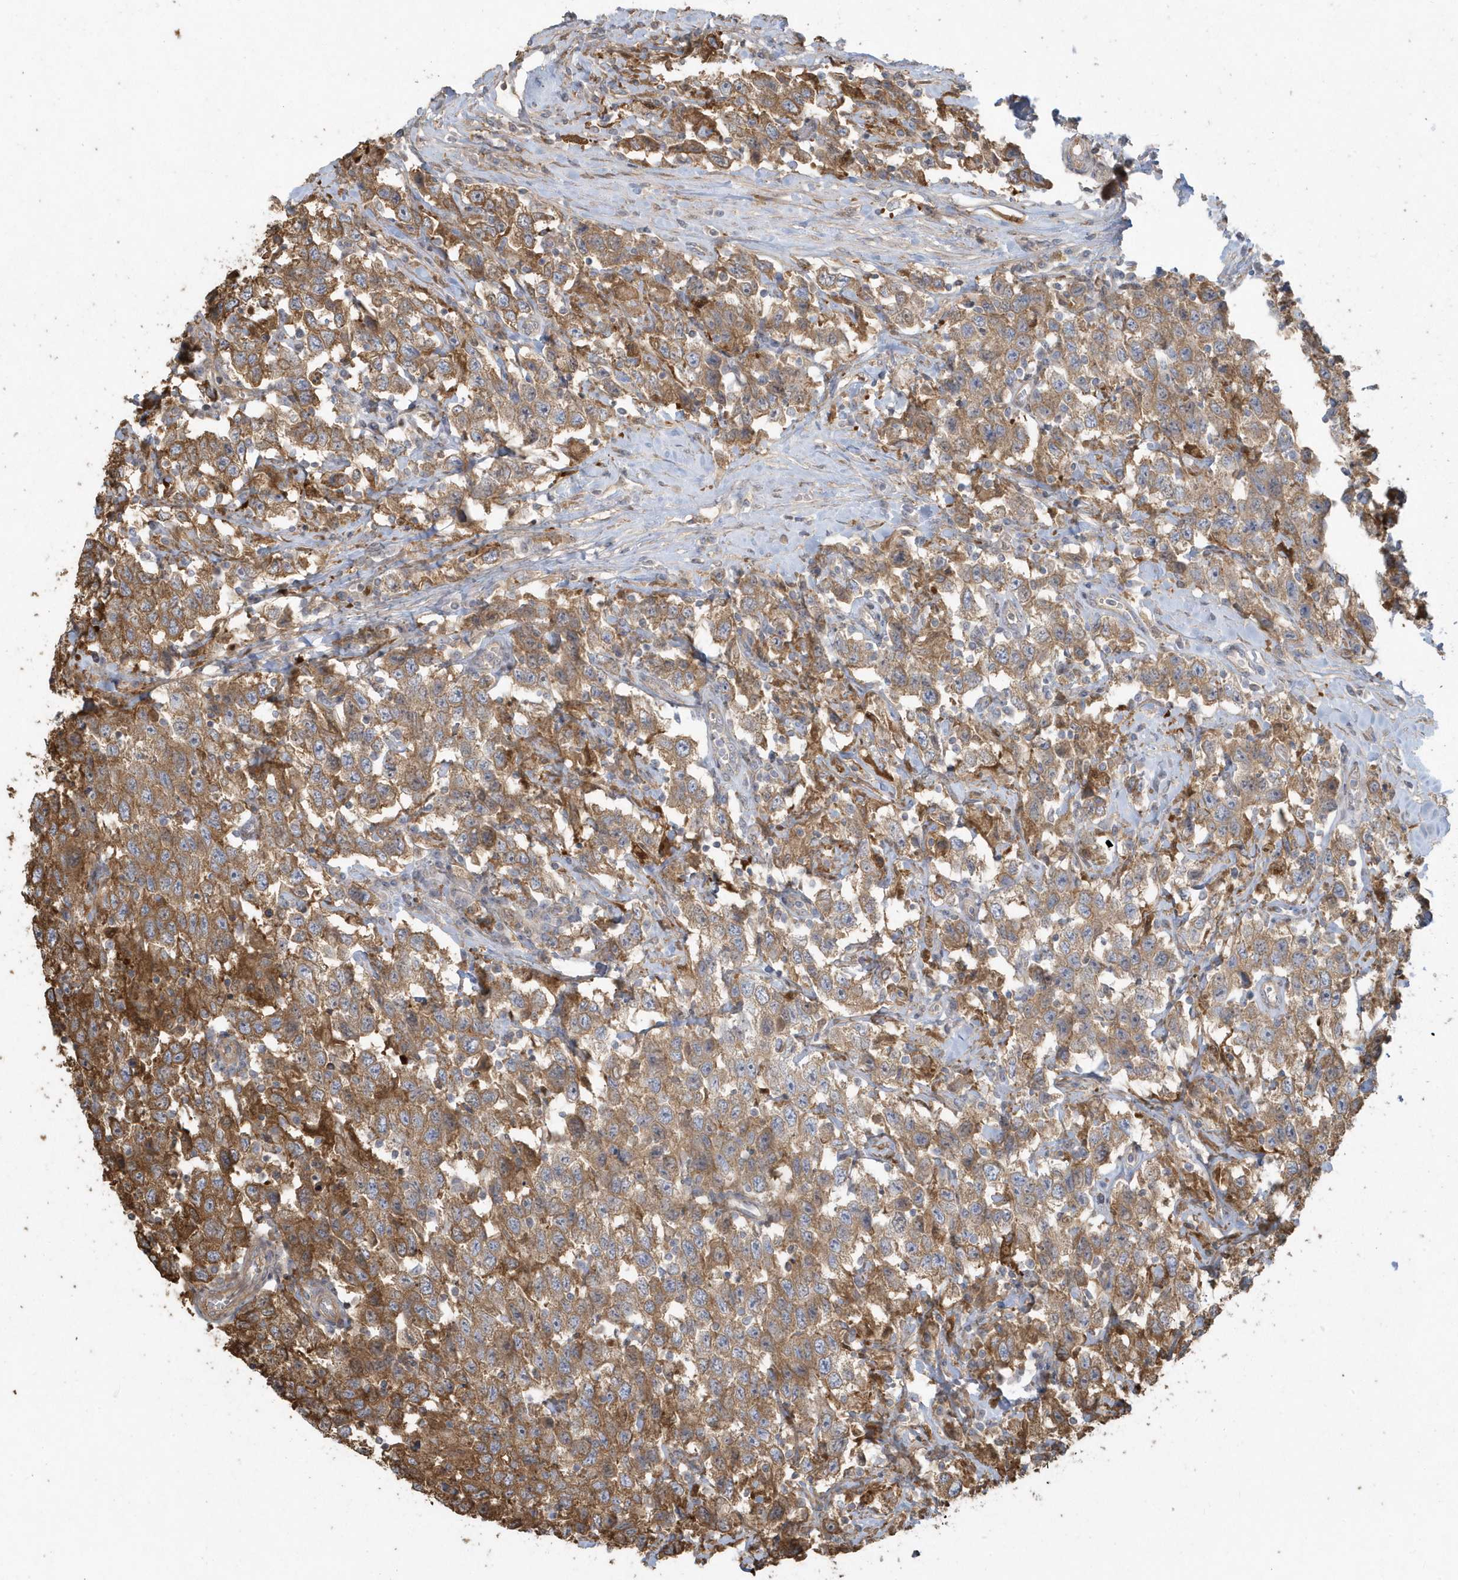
{"staining": {"intensity": "moderate", "quantity": ">75%", "location": "cytoplasmic/membranous"}, "tissue": "testis cancer", "cell_type": "Tumor cells", "image_type": "cancer", "snomed": [{"axis": "morphology", "description": "Seminoma, NOS"}, {"axis": "topography", "description": "Testis"}], "caption": "Seminoma (testis) tissue exhibits moderate cytoplasmic/membranous staining in about >75% of tumor cells", "gene": "HNMT", "patient": {"sex": "male", "age": 41}}